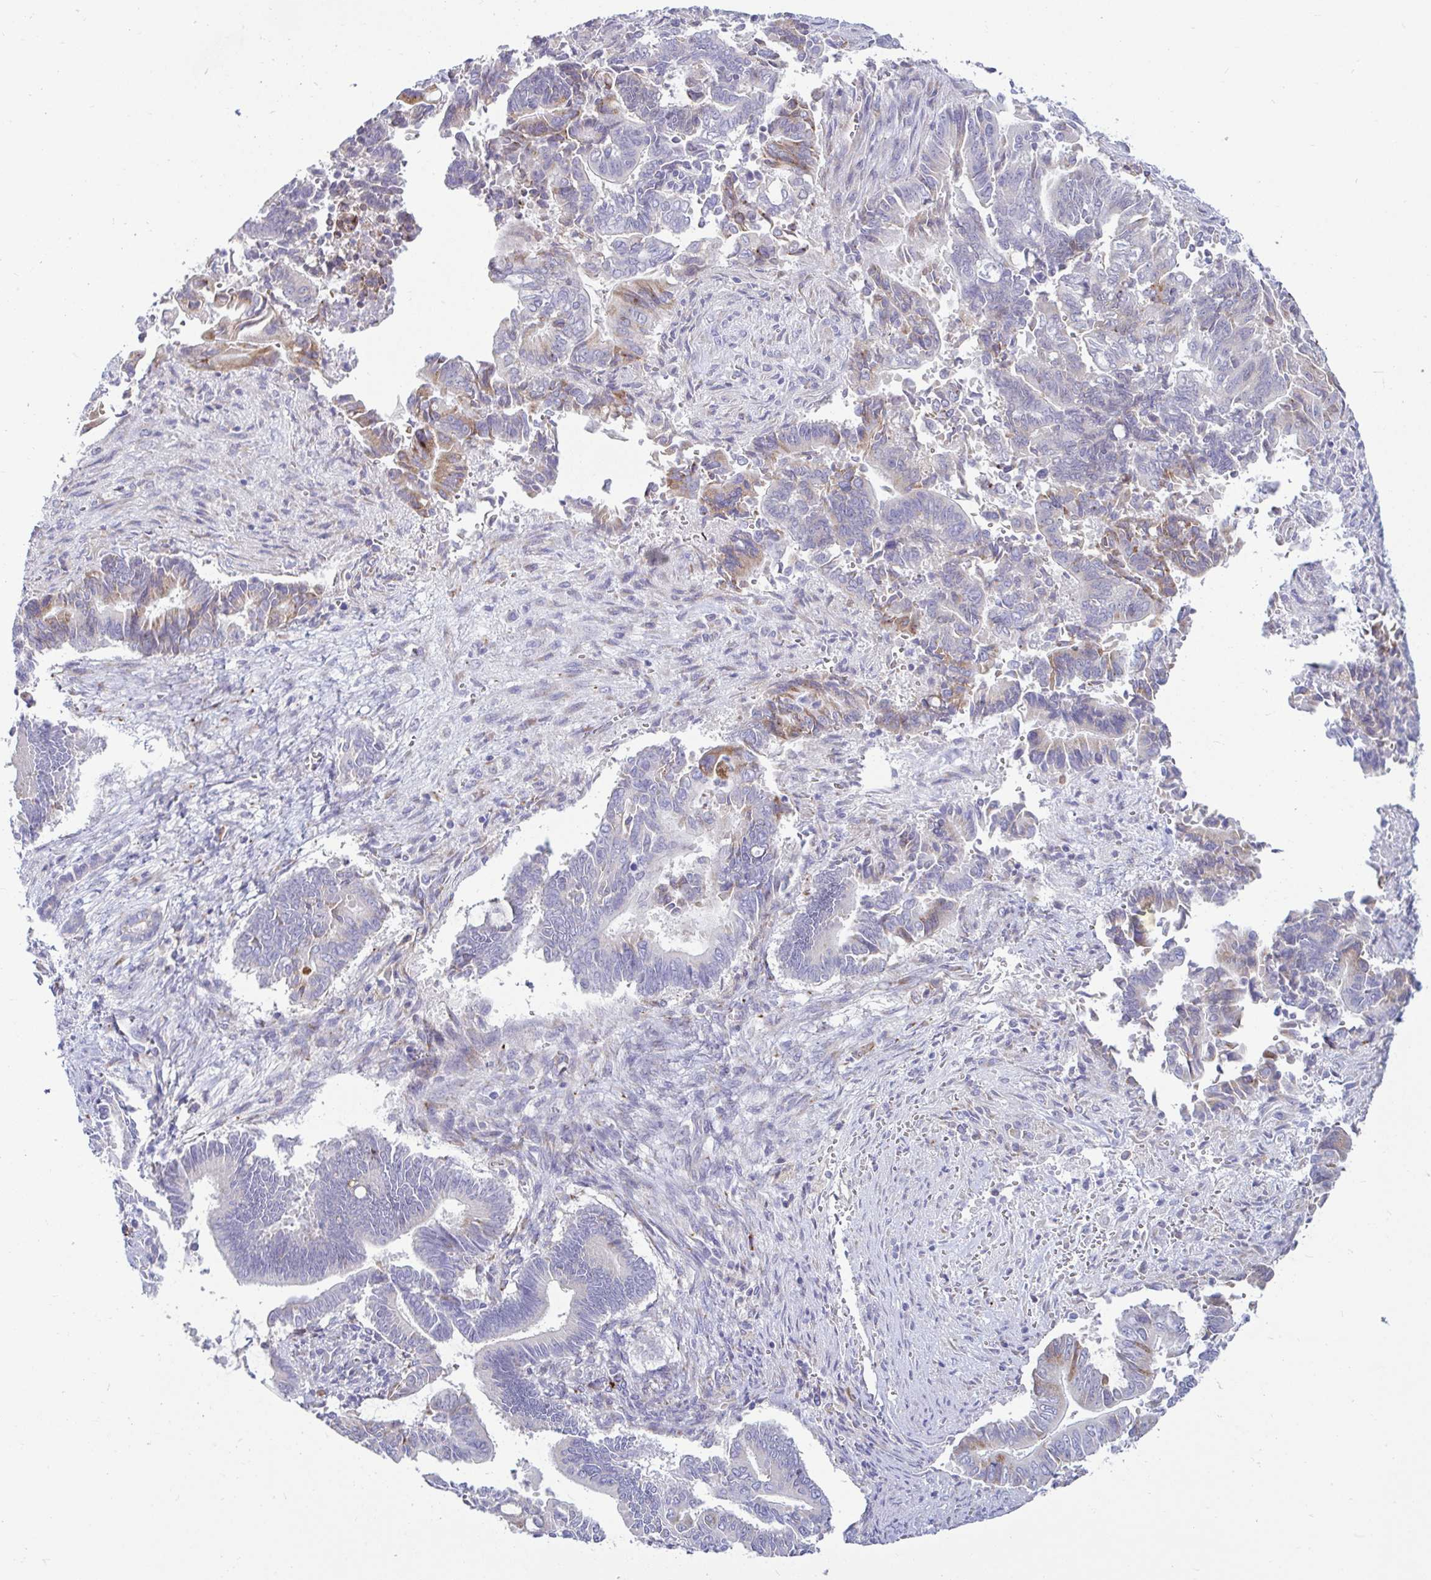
{"staining": {"intensity": "weak", "quantity": "<25%", "location": "cytoplasmic/membranous"}, "tissue": "pancreatic cancer", "cell_type": "Tumor cells", "image_type": "cancer", "snomed": [{"axis": "morphology", "description": "Adenocarcinoma, NOS"}, {"axis": "topography", "description": "Pancreas"}], "caption": "This histopathology image is of pancreatic adenocarcinoma stained with immunohistochemistry to label a protein in brown with the nuclei are counter-stained blue. There is no expression in tumor cells.", "gene": "TFPI2", "patient": {"sex": "male", "age": 68}}